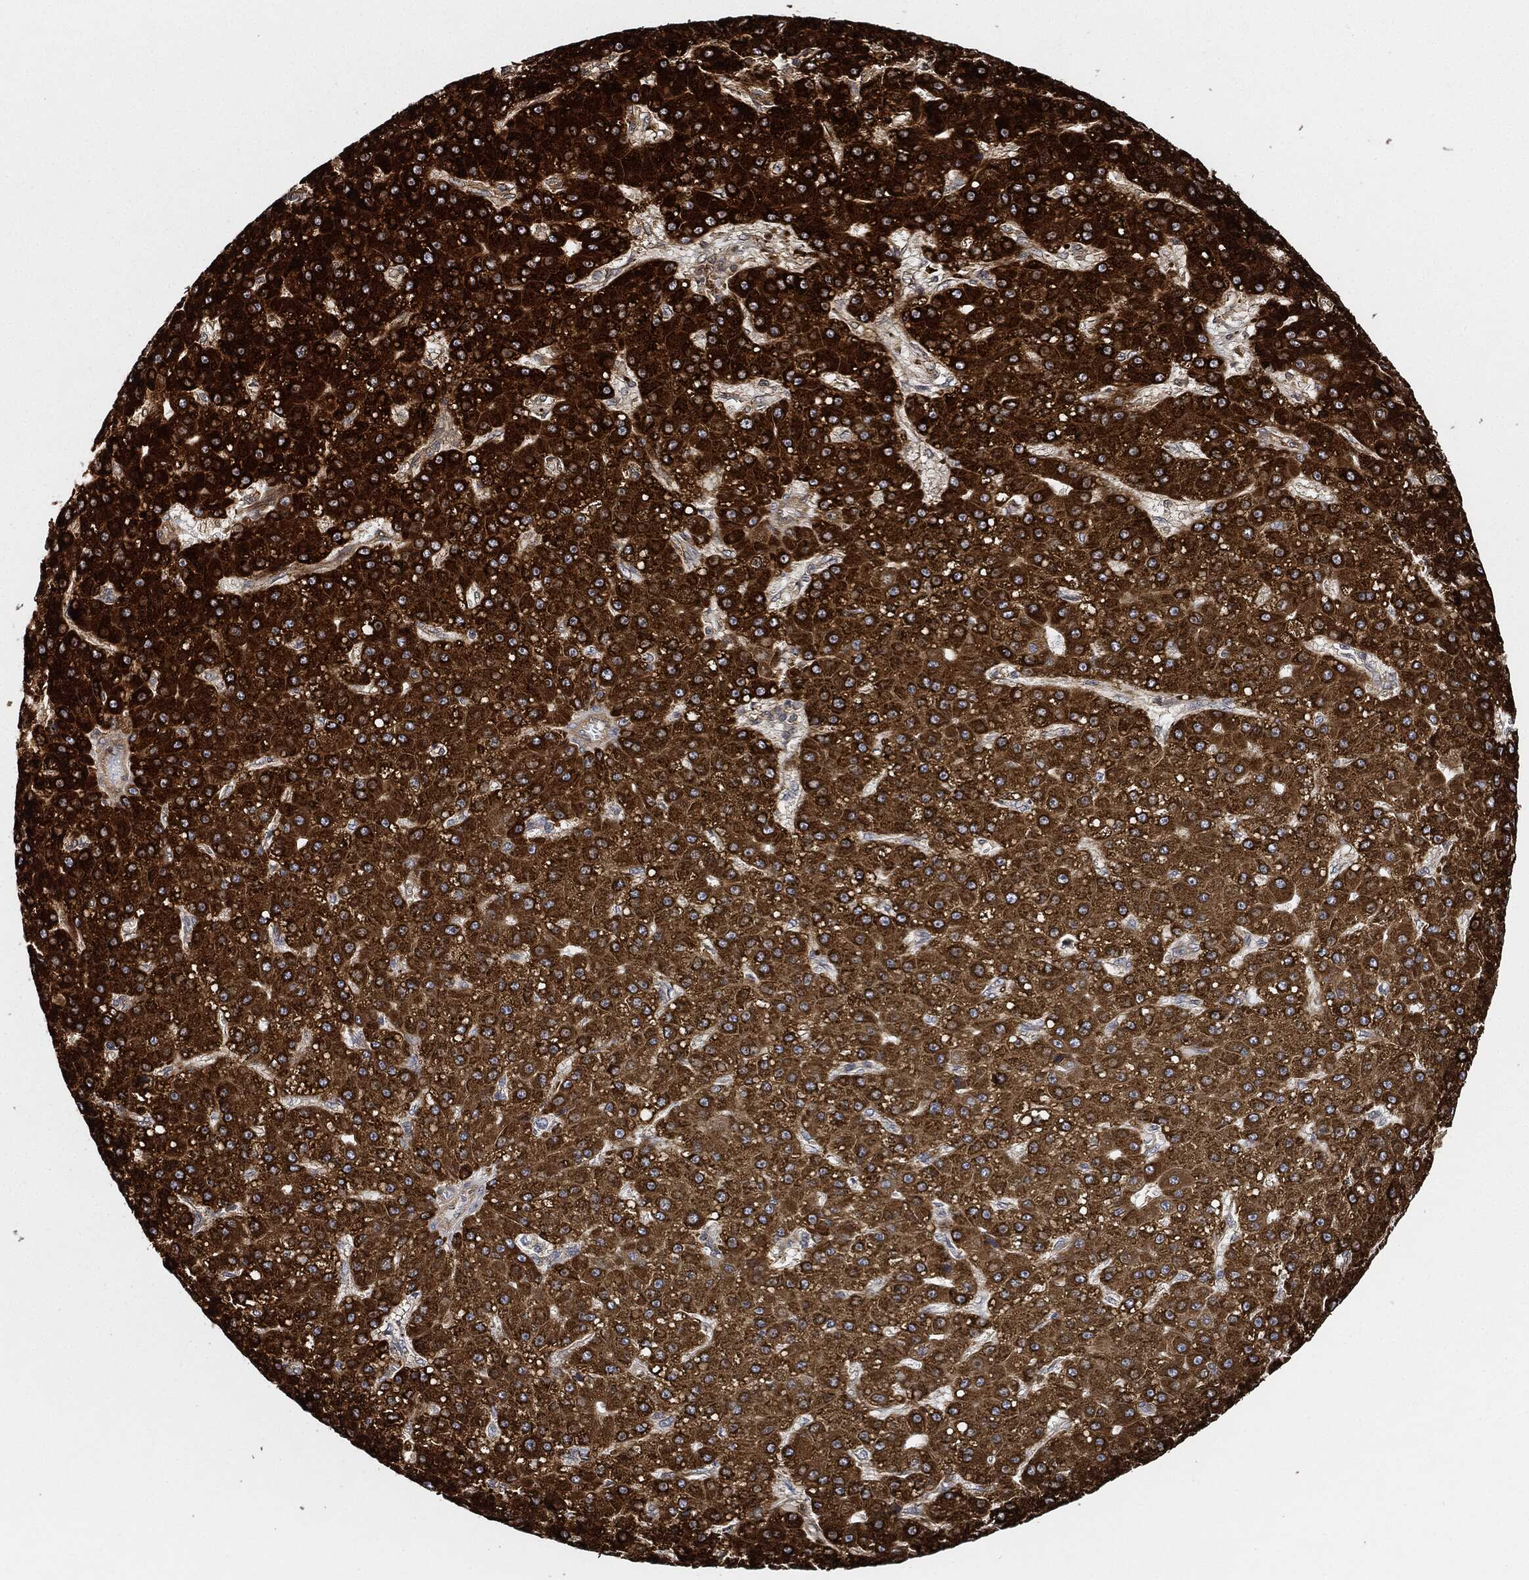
{"staining": {"intensity": "strong", "quantity": ">75%", "location": "cytoplasmic/membranous"}, "tissue": "liver cancer", "cell_type": "Tumor cells", "image_type": "cancer", "snomed": [{"axis": "morphology", "description": "Carcinoma, Hepatocellular, NOS"}, {"axis": "topography", "description": "Liver"}], "caption": "The image displays immunohistochemical staining of liver cancer (hepatocellular carcinoma). There is strong cytoplasmic/membranous staining is seen in about >75% of tumor cells.", "gene": "MAP3K3", "patient": {"sex": "male", "age": 67}}